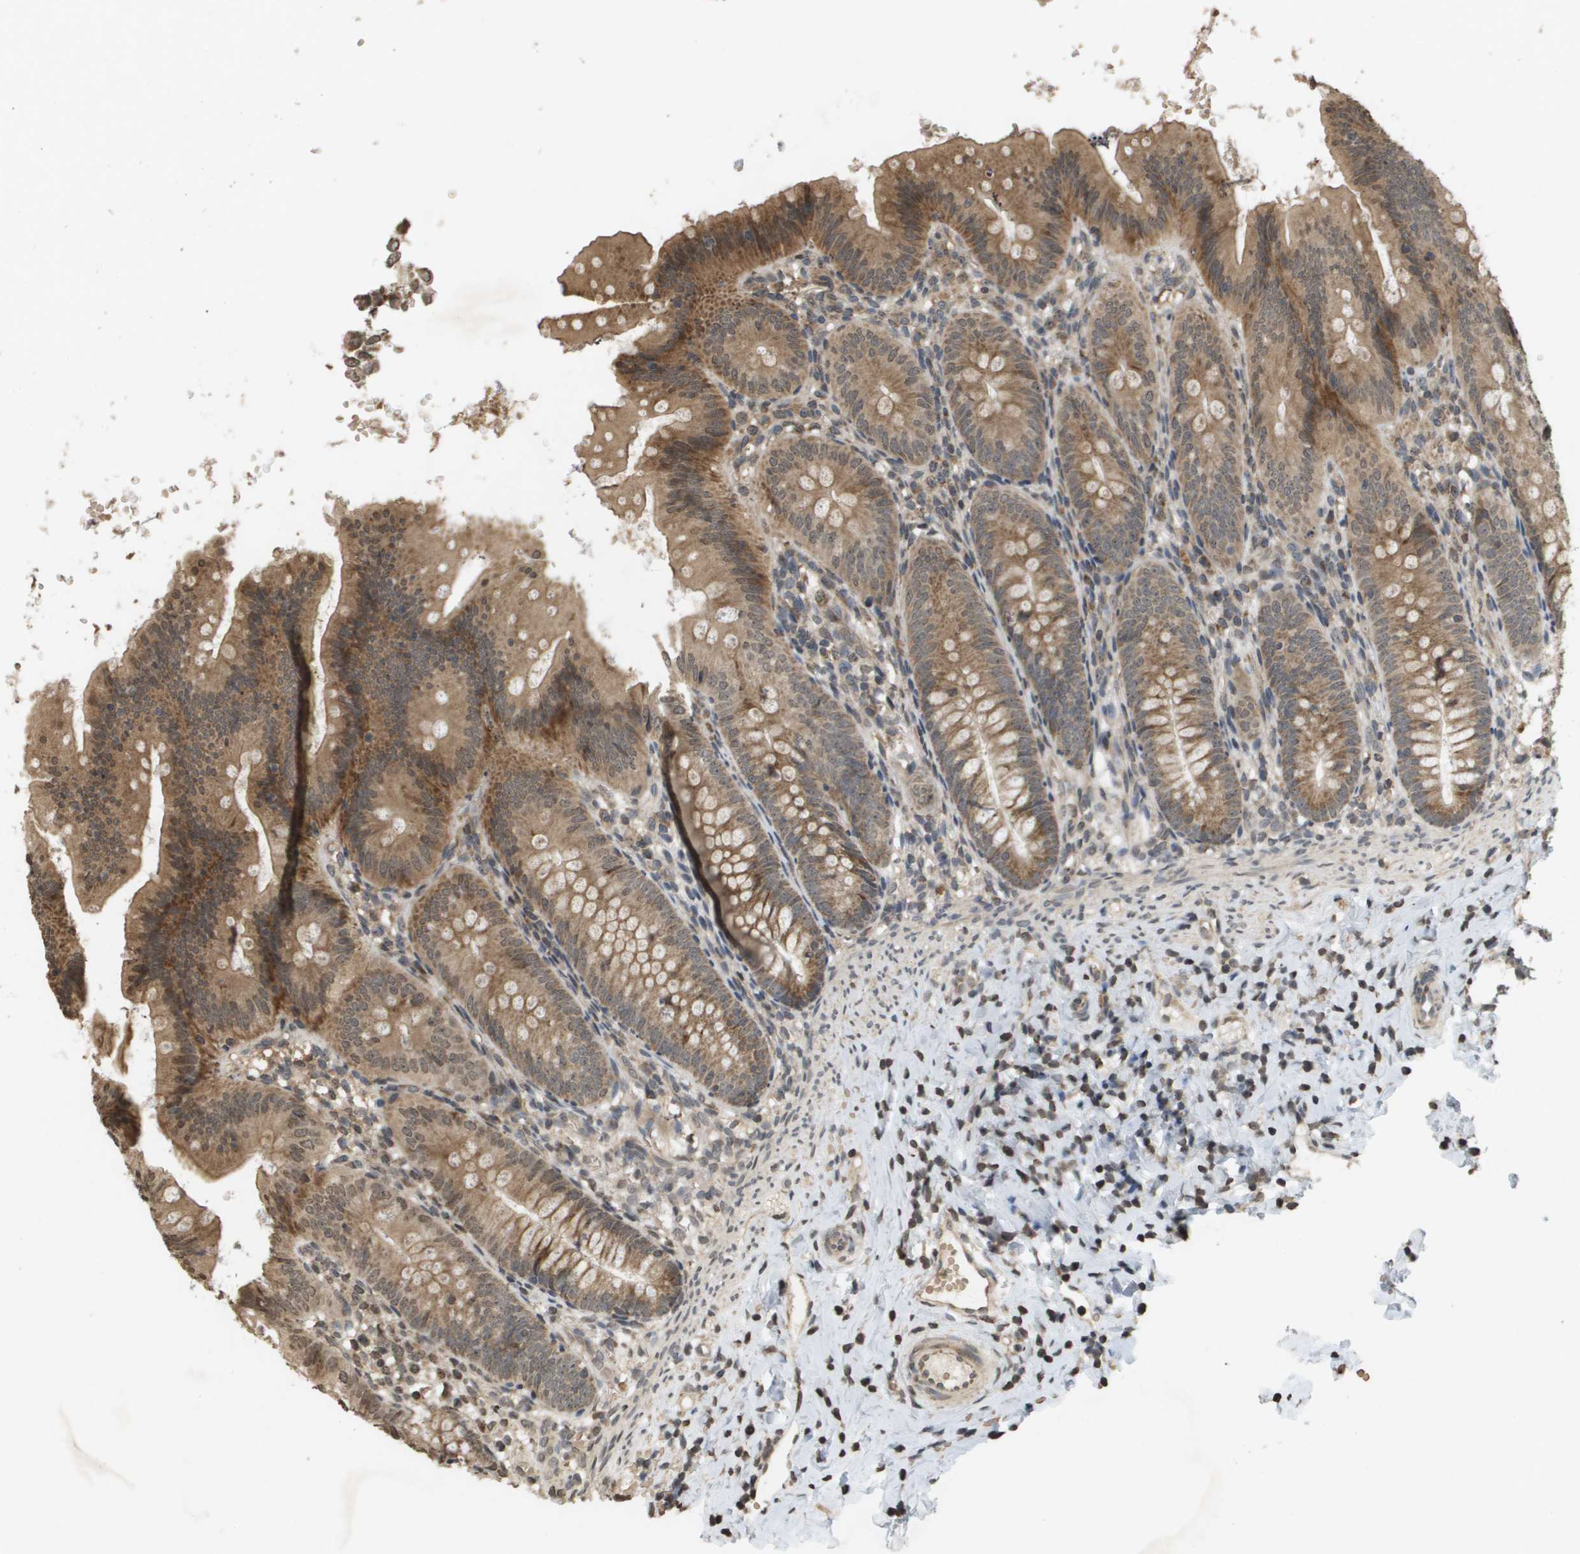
{"staining": {"intensity": "moderate", "quantity": ">75%", "location": "cytoplasmic/membranous"}, "tissue": "appendix", "cell_type": "Glandular cells", "image_type": "normal", "snomed": [{"axis": "morphology", "description": "Normal tissue, NOS"}, {"axis": "topography", "description": "Appendix"}], "caption": "This micrograph demonstrates immunohistochemistry (IHC) staining of normal appendix, with medium moderate cytoplasmic/membranous staining in about >75% of glandular cells.", "gene": "RAB21", "patient": {"sex": "male", "age": 1}}